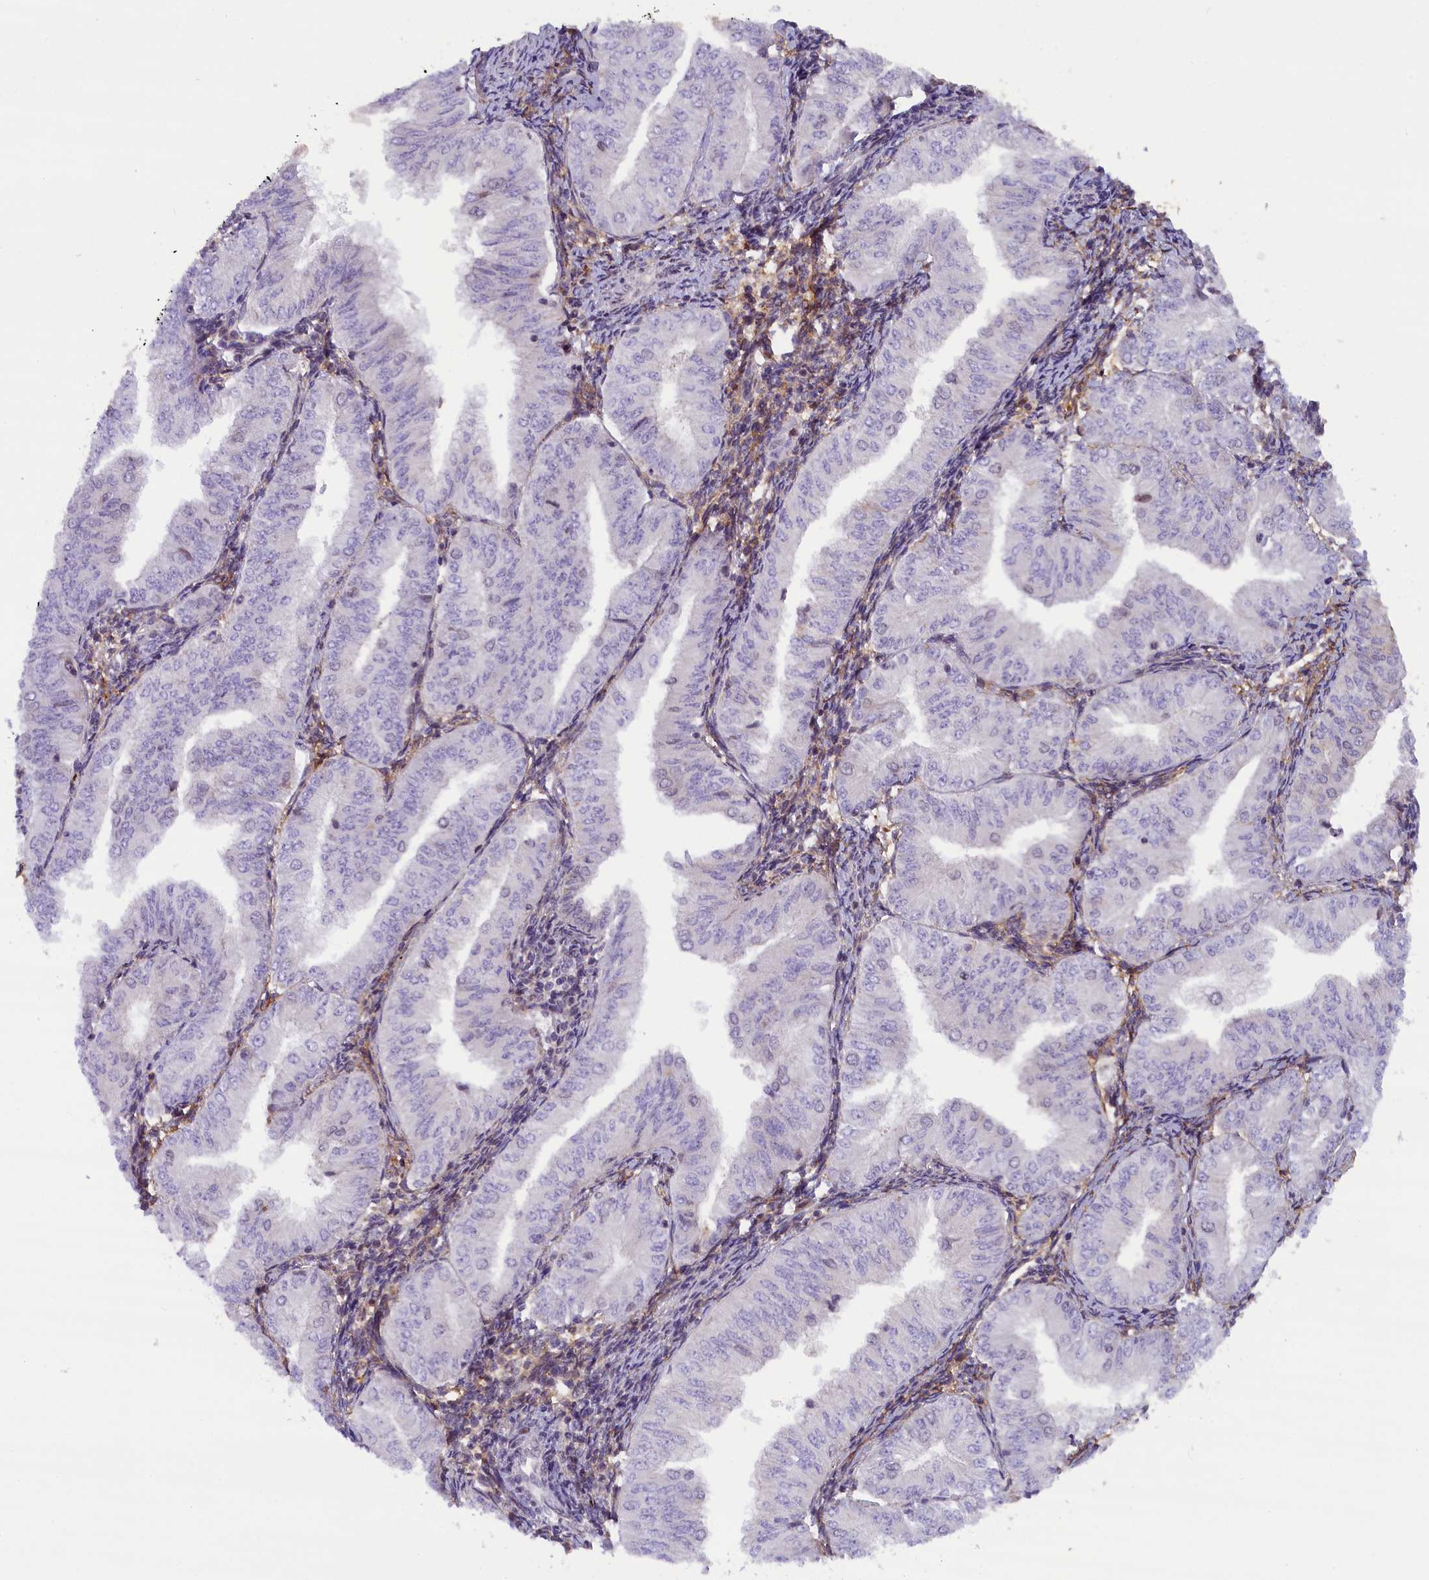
{"staining": {"intensity": "negative", "quantity": "none", "location": "none"}, "tissue": "endometrial cancer", "cell_type": "Tumor cells", "image_type": "cancer", "snomed": [{"axis": "morphology", "description": "Normal tissue, NOS"}, {"axis": "morphology", "description": "Adenocarcinoma, NOS"}, {"axis": "topography", "description": "Endometrium"}], "caption": "The image demonstrates no significant positivity in tumor cells of endometrial cancer (adenocarcinoma). (Brightfield microscopy of DAB (3,3'-diaminobenzidine) IHC at high magnification).", "gene": "FCHO1", "patient": {"sex": "female", "age": 53}}